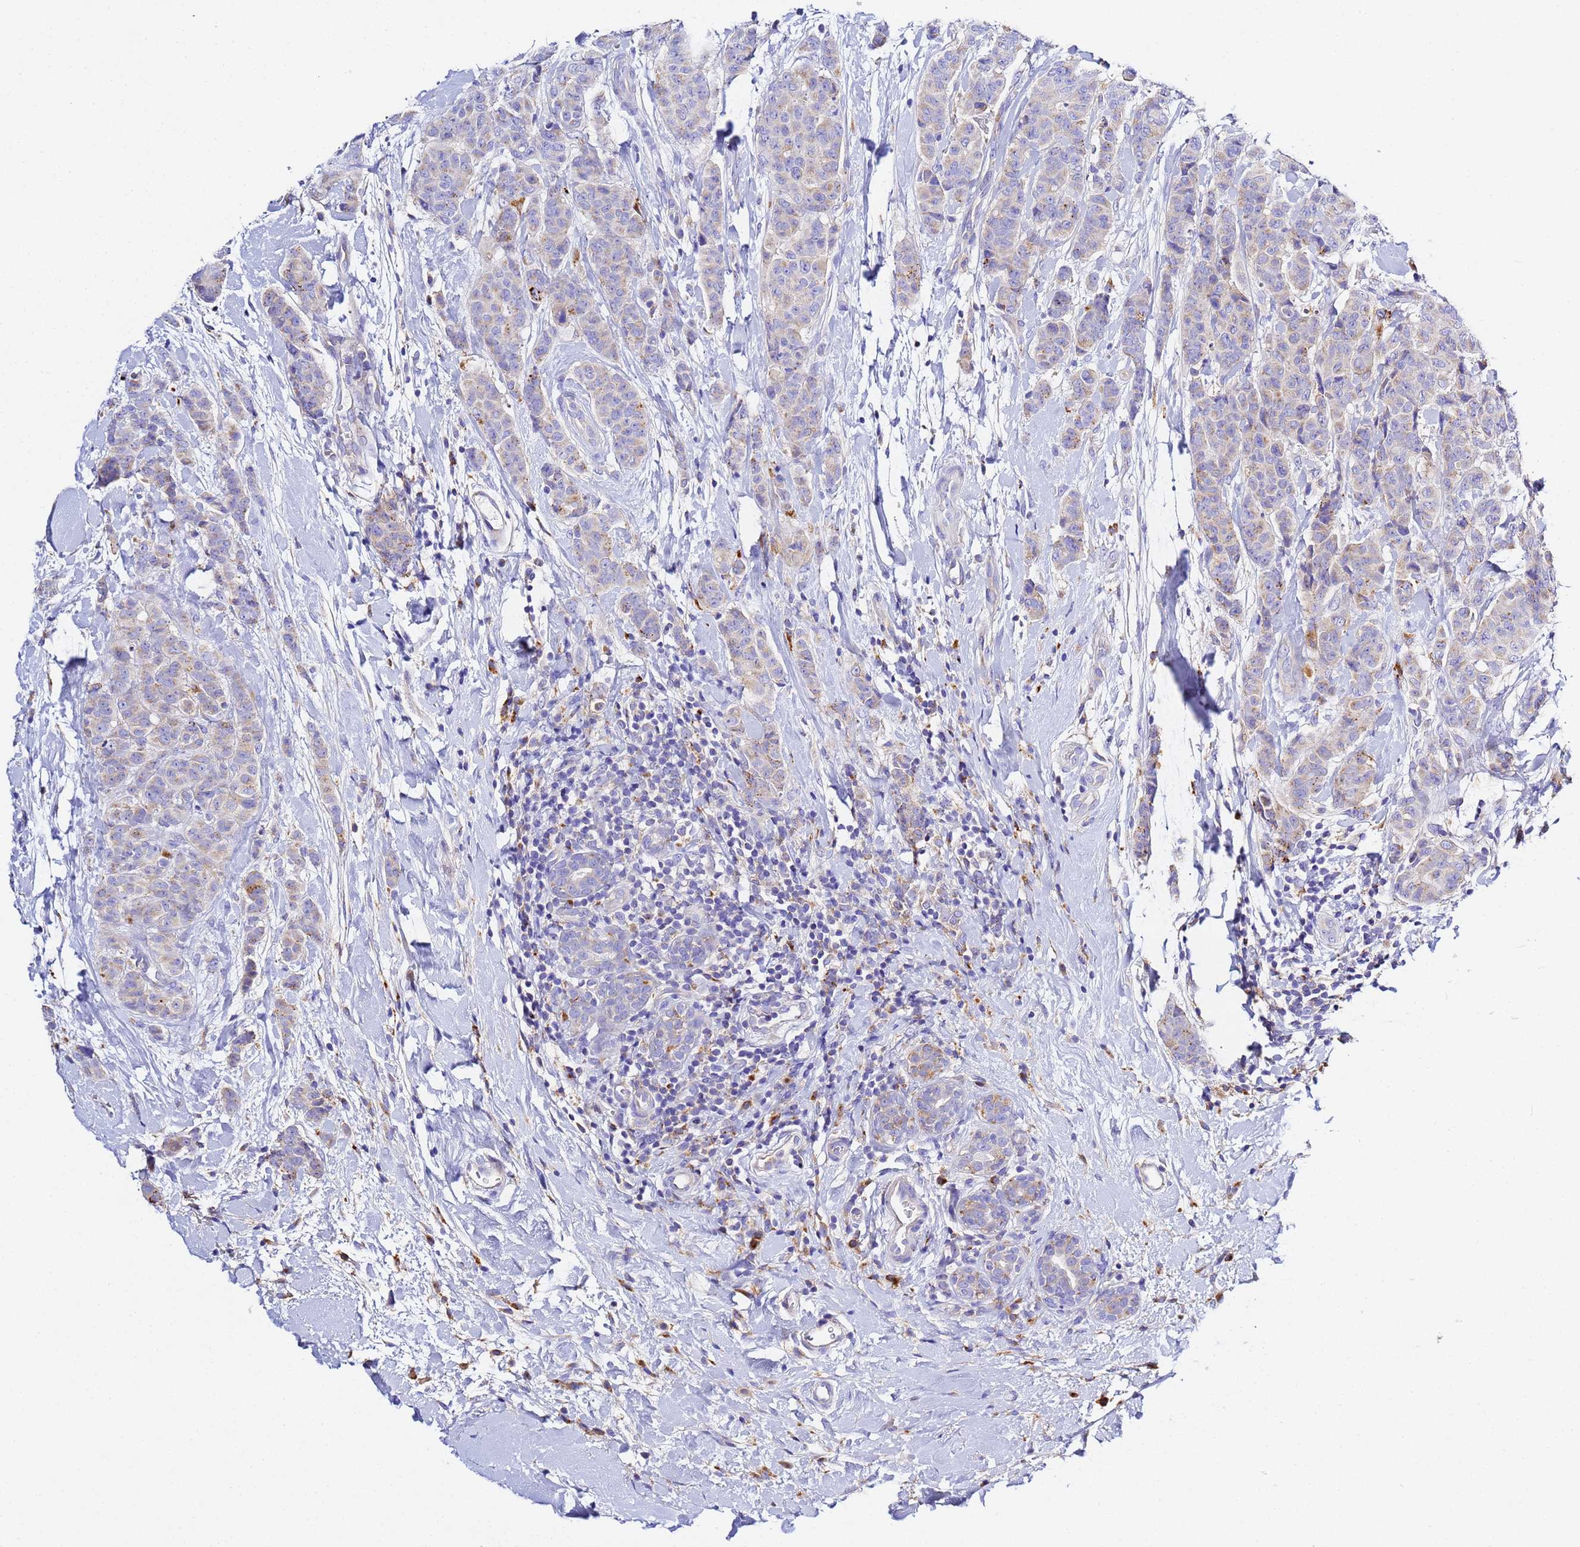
{"staining": {"intensity": "weak", "quantity": "25%-75%", "location": "cytoplasmic/membranous"}, "tissue": "breast cancer", "cell_type": "Tumor cells", "image_type": "cancer", "snomed": [{"axis": "morphology", "description": "Duct carcinoma"}, {"axis": "topography", "description": "Breast"}], "caption": "About 25%-75% of tumor cells in human breast cancer (intraductal carcinoma) reveal weak cytoplasmic/membranous protein positivity as visualized by brown immunohistochemical staining.", "gene": "VTI1B", "patient": {"sex": "female", "age": 40}}